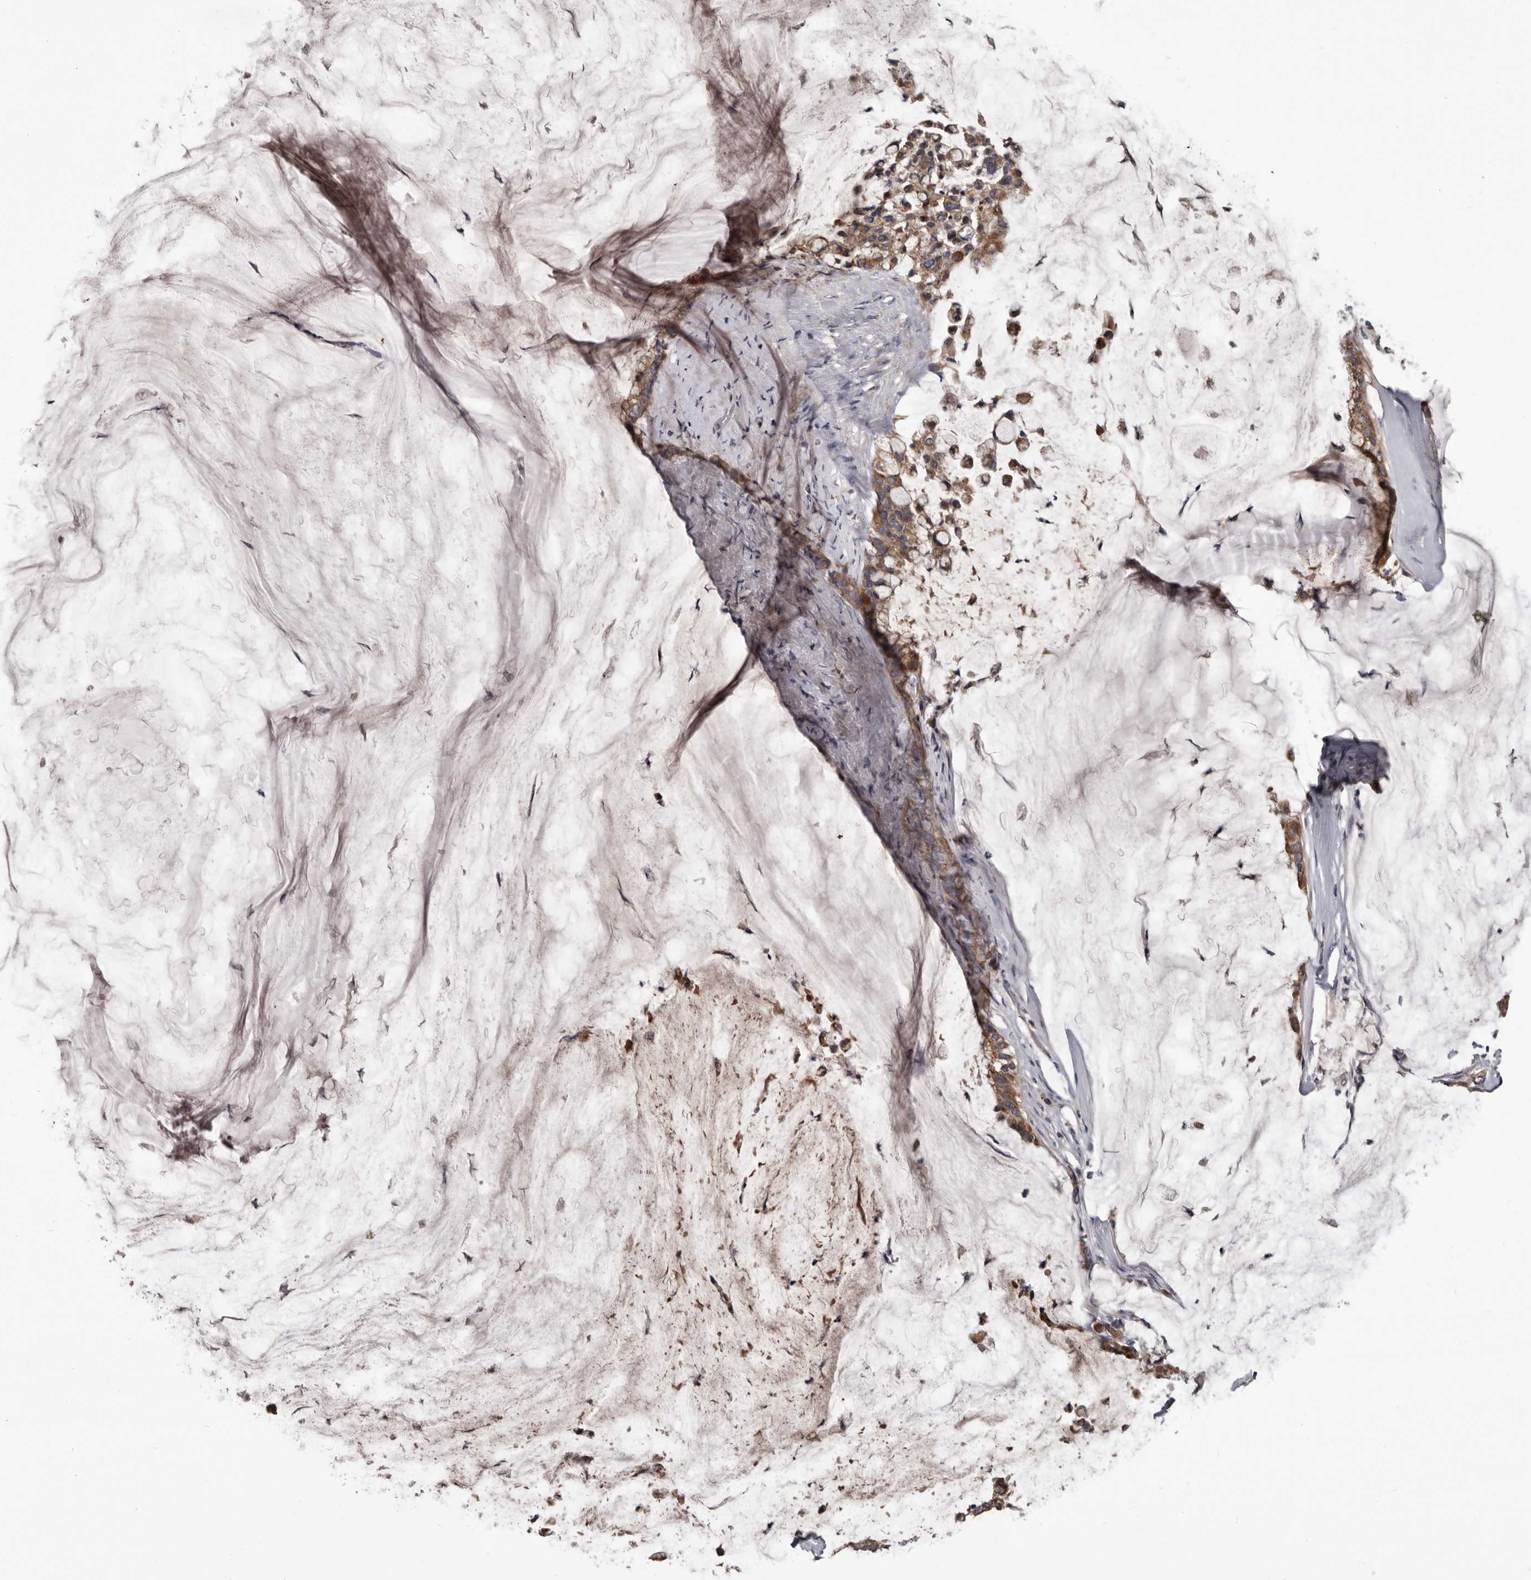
{"staining": {"intensity": "moderate", "quantity": ">75%", "location": "cytoplasmic/membranous"}, "tissue": "pancreatic cancer", "cell_type": "Tumor cells", "image_type": "cancer", "snomed": [{"axis": "morphology", "description": "Adenocarcinoma, NOS"}, {"axis": "topography", "description": "Pancreas"}], "caption": "Moderate cytoplasmic/membranous staining is appreciated in about >75% of tumor cells in pancreatic cancer.", "gene": "ALDH5A1", "patient": {"sex": "male", "age": 41}}